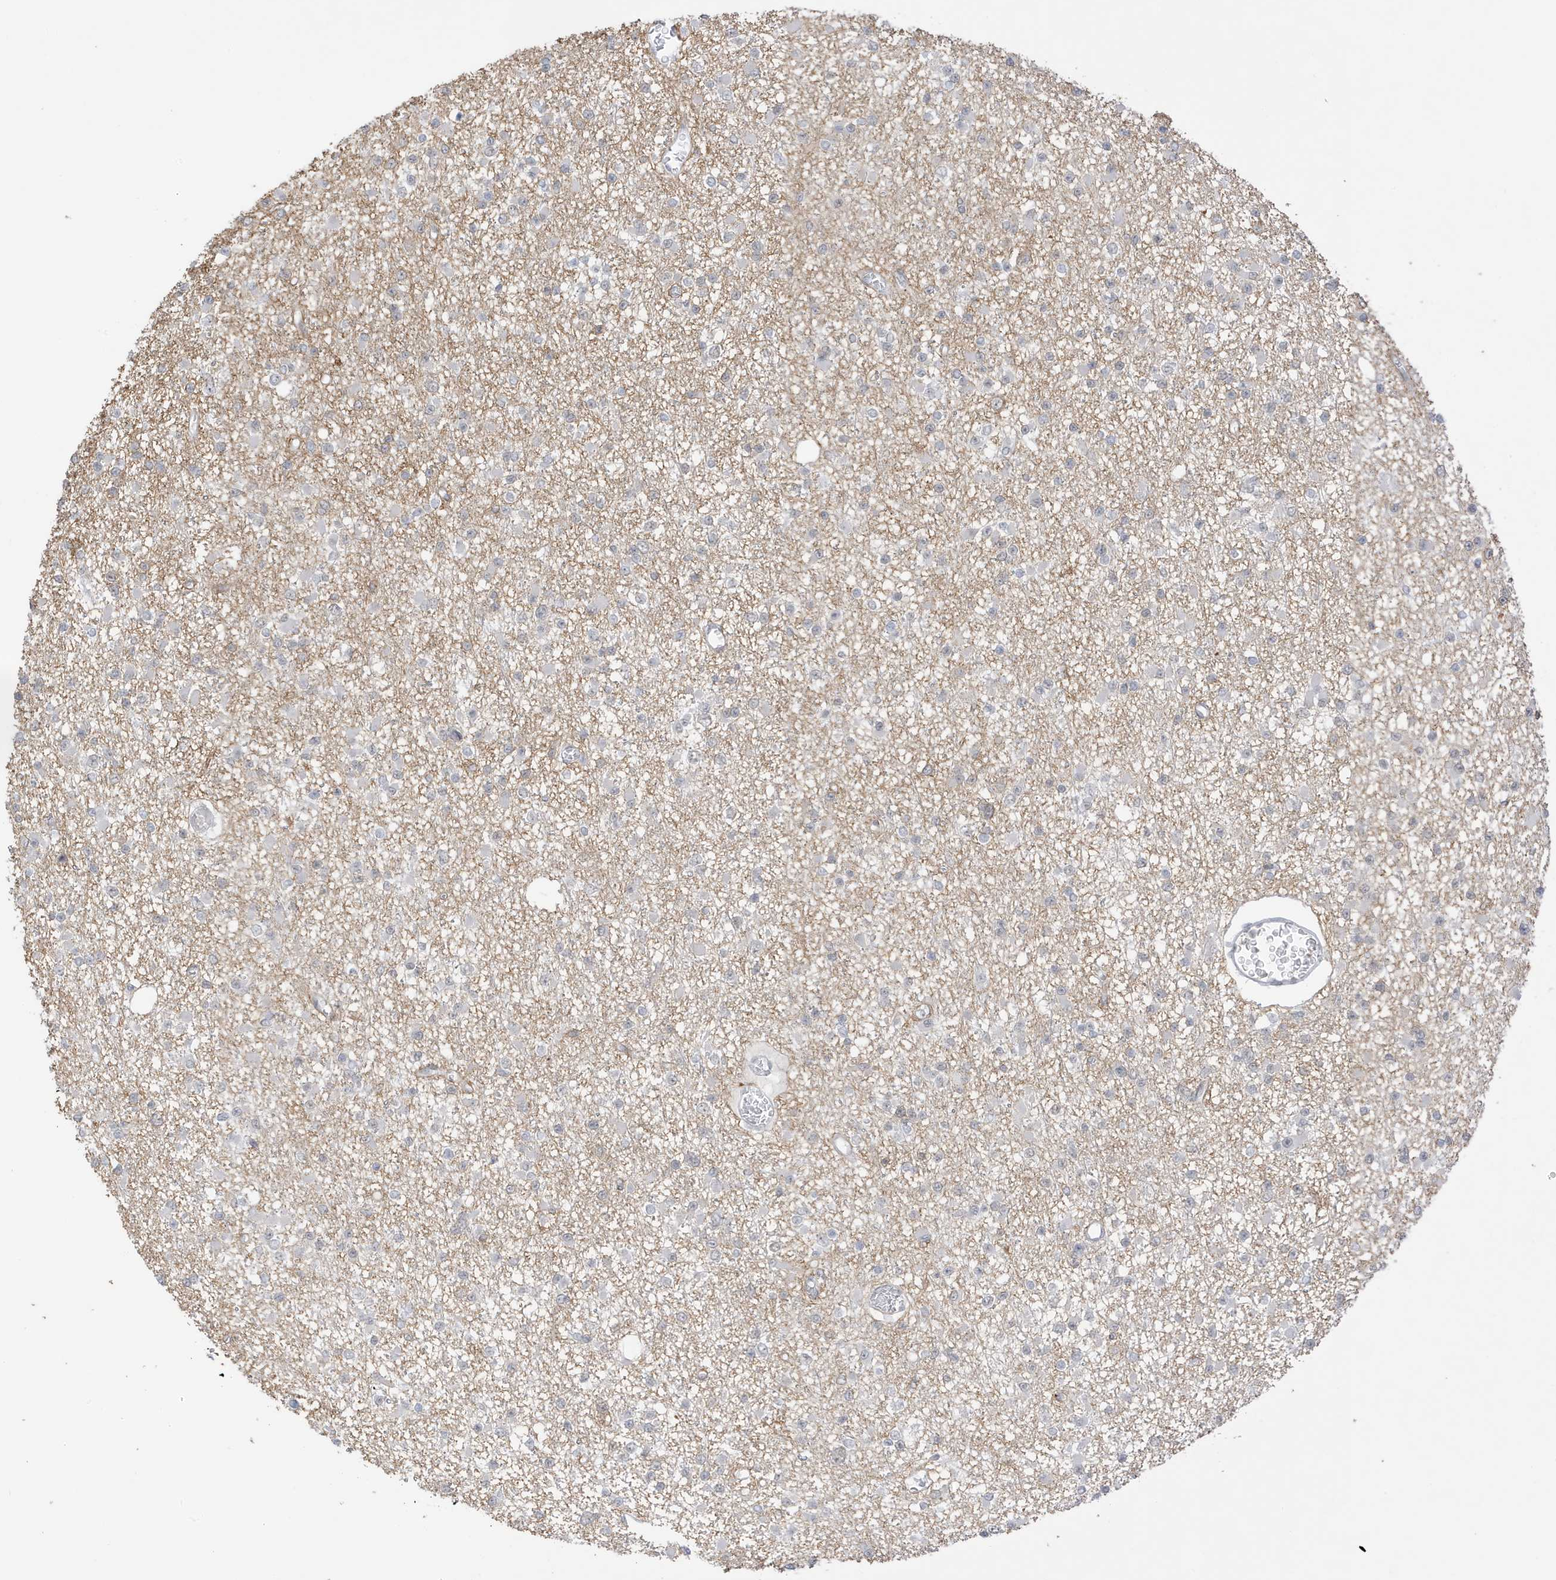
{"staining": {"intensity": "negative", "quantity": "none", "location": "none"}, "tissue": "glioma", "cell_type": "Tumor cells", "image_type": "cancer", "snomed": [{"axis": "morphology", "description": "Glioma, malignant, Low grade"}, {"axis": "topography", "description": "Brain"}], "caption": "Photomicrograph shows no protein positivity in tumor cells of malignant glioma (low-grade) tissue.", "gene": "MSL3", "patient": {"sex": "female", "age": 22}}